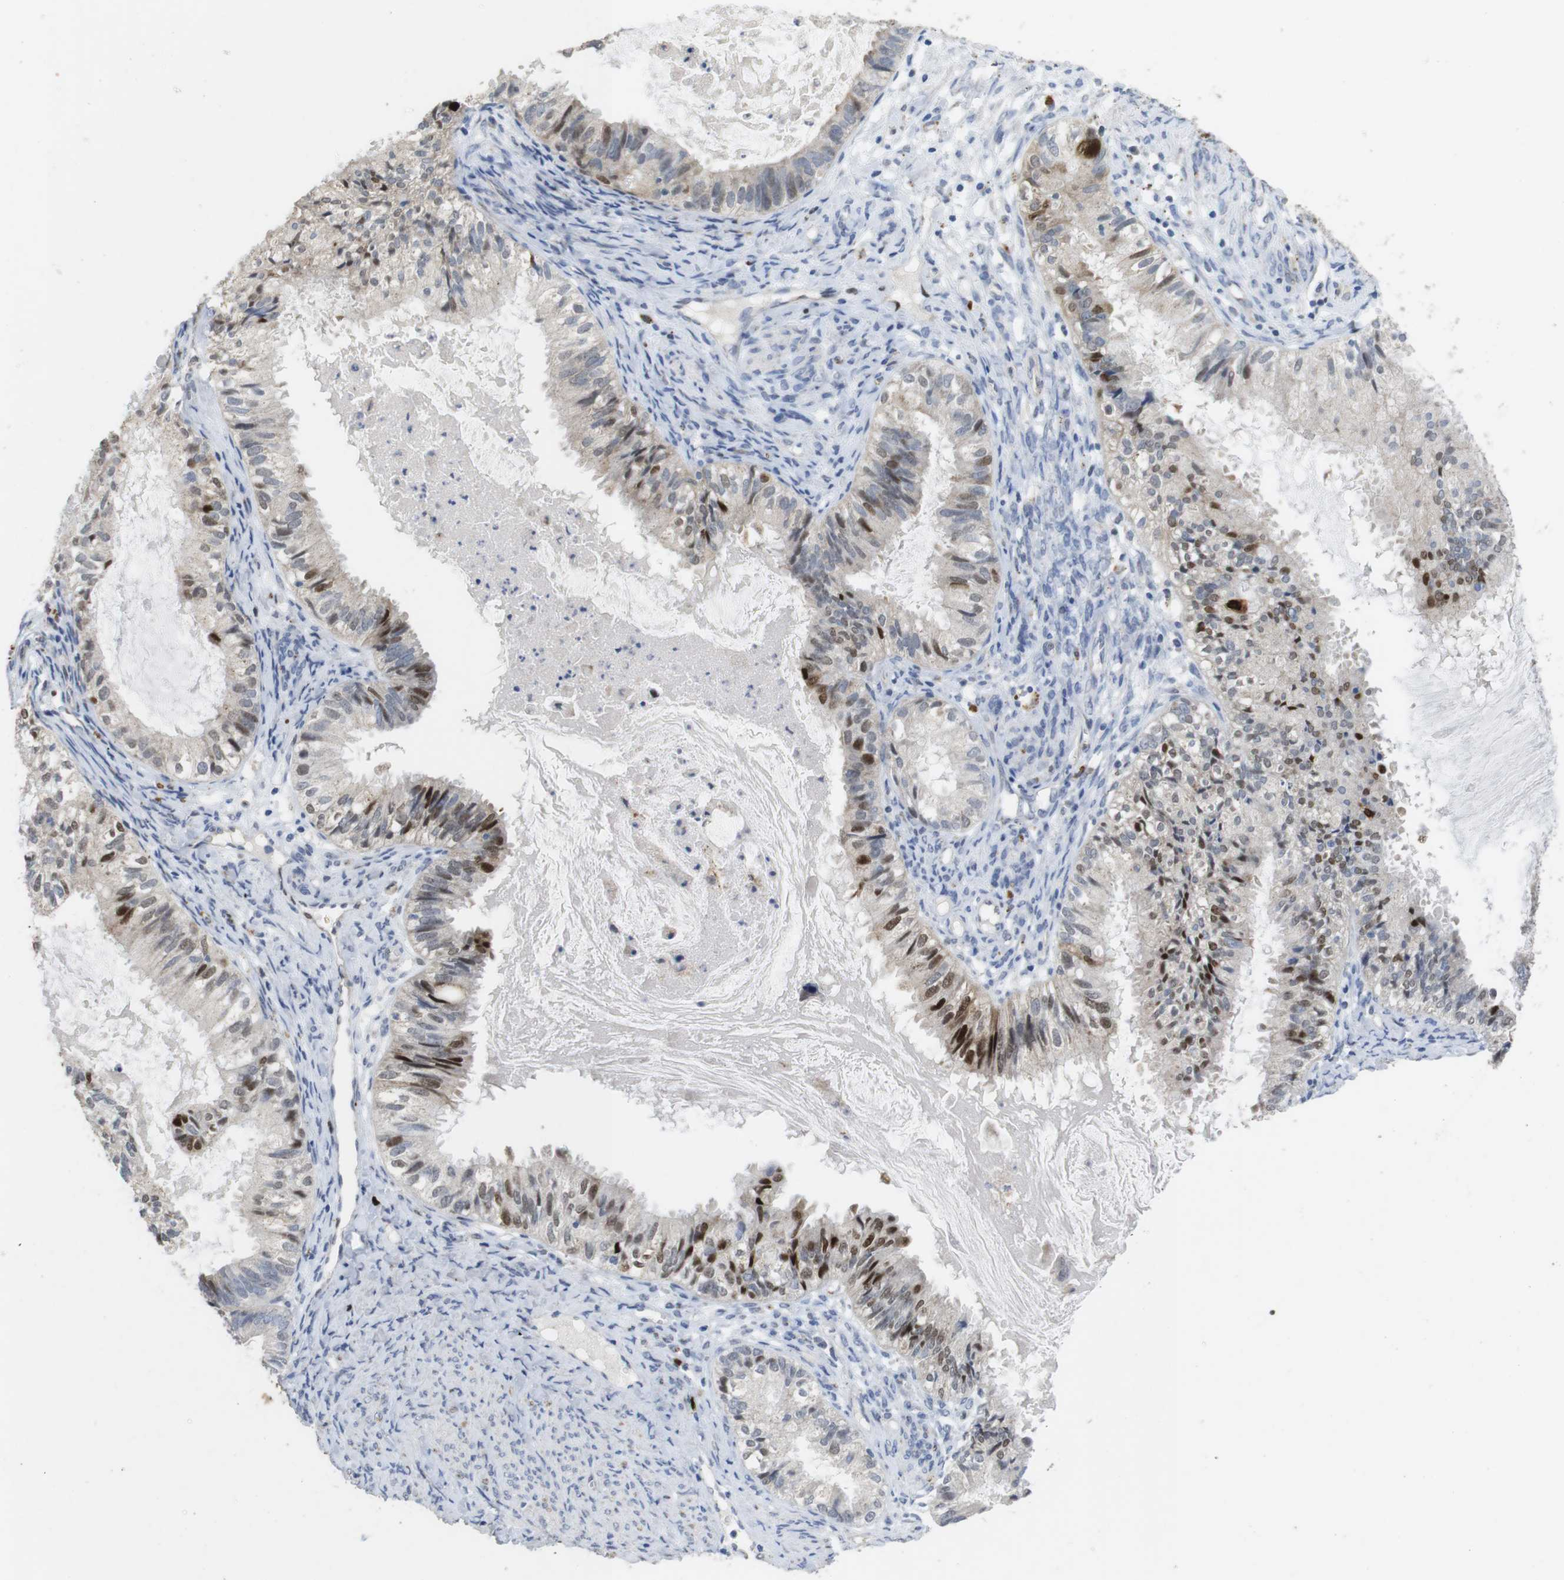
{"staining": {"intensity": "strong", "quantity": "<25%", "location": "nuclear"}, "tissue": "cervical cancer", "cell_type": "Tumor cells", "image_type": "cancer", "snomed": [{"axis": "morphology", "description": "Normal tissue, NOS"}, {"axis": "morphology", "description": "Adenocarcinoma, NOS"}, {"axis": "topography", "description": "Cervix"}, {"axis": "topography", "description": "Endometrium"}], "caption": "Immunohistochemical staining of human cervical adenocarcinoma reveals medium levels of strong nuclear protein expression in about <25% of tumor cells. Nuclei are stained in blue.", "gene": "KPNA2", "patient": {"sex": "female", "age": 86}}